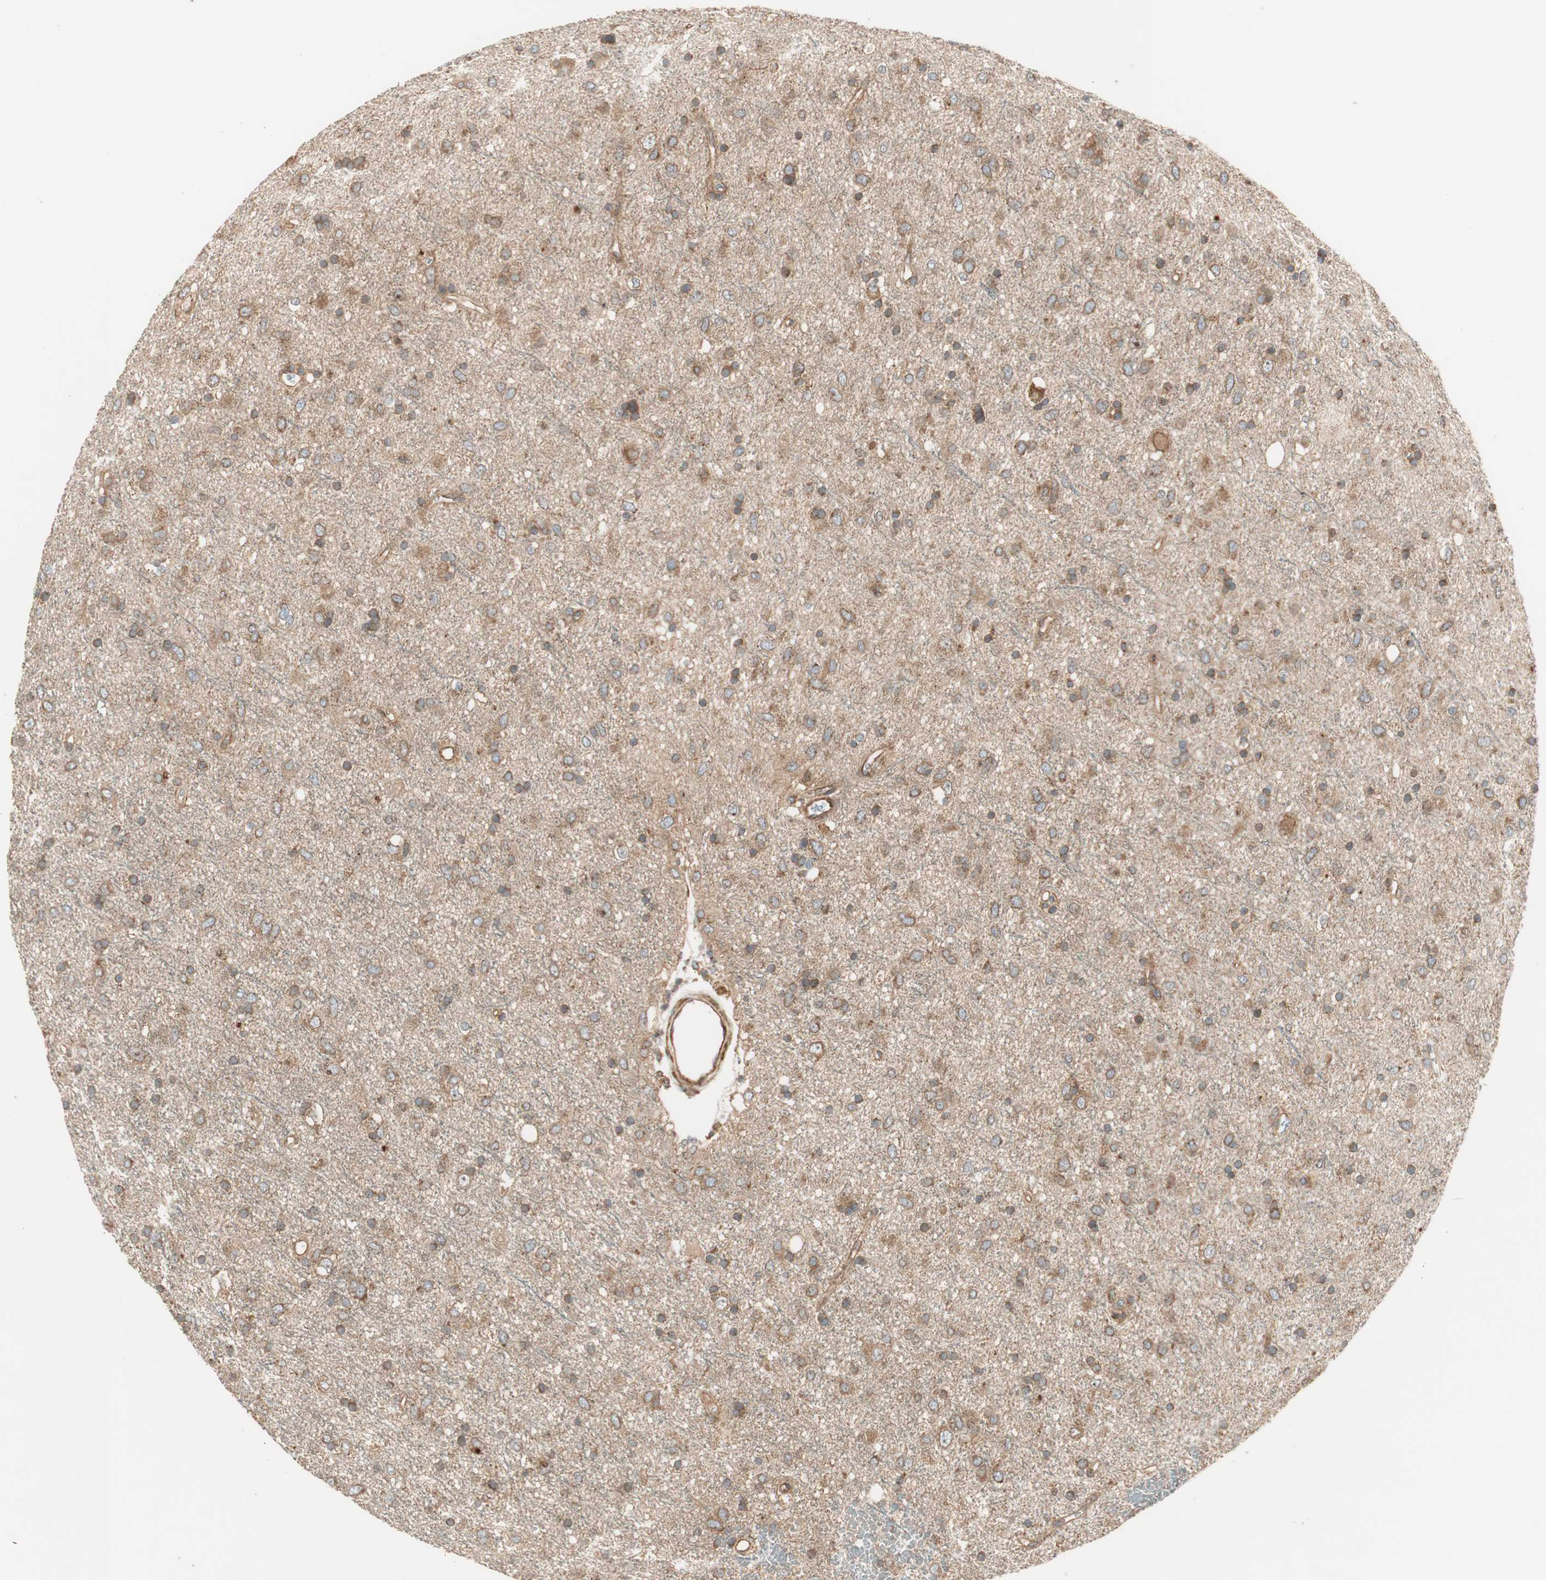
{"staining": {"intensity": "moderate", "quantity": ">75%", "location": "cytoplasmic/membranous"}, "tissue": "glioma", "cell_type": "Tumor cells", "image_type": "cancer", "snomed": [{"axis": "morphology", "description": "Glioma, malignant, Low grade"}, {"axis": "topography", "description": "Brain"}], "caption": "There is medium levels of moderate cytoplasmic/membranous positivity in tumor cells of glioma, as demonstrated by immunohistochemical staining (brown color).", "gene": "CTTNBP2NL", "patient": {"sex": "male", "age": 77}}